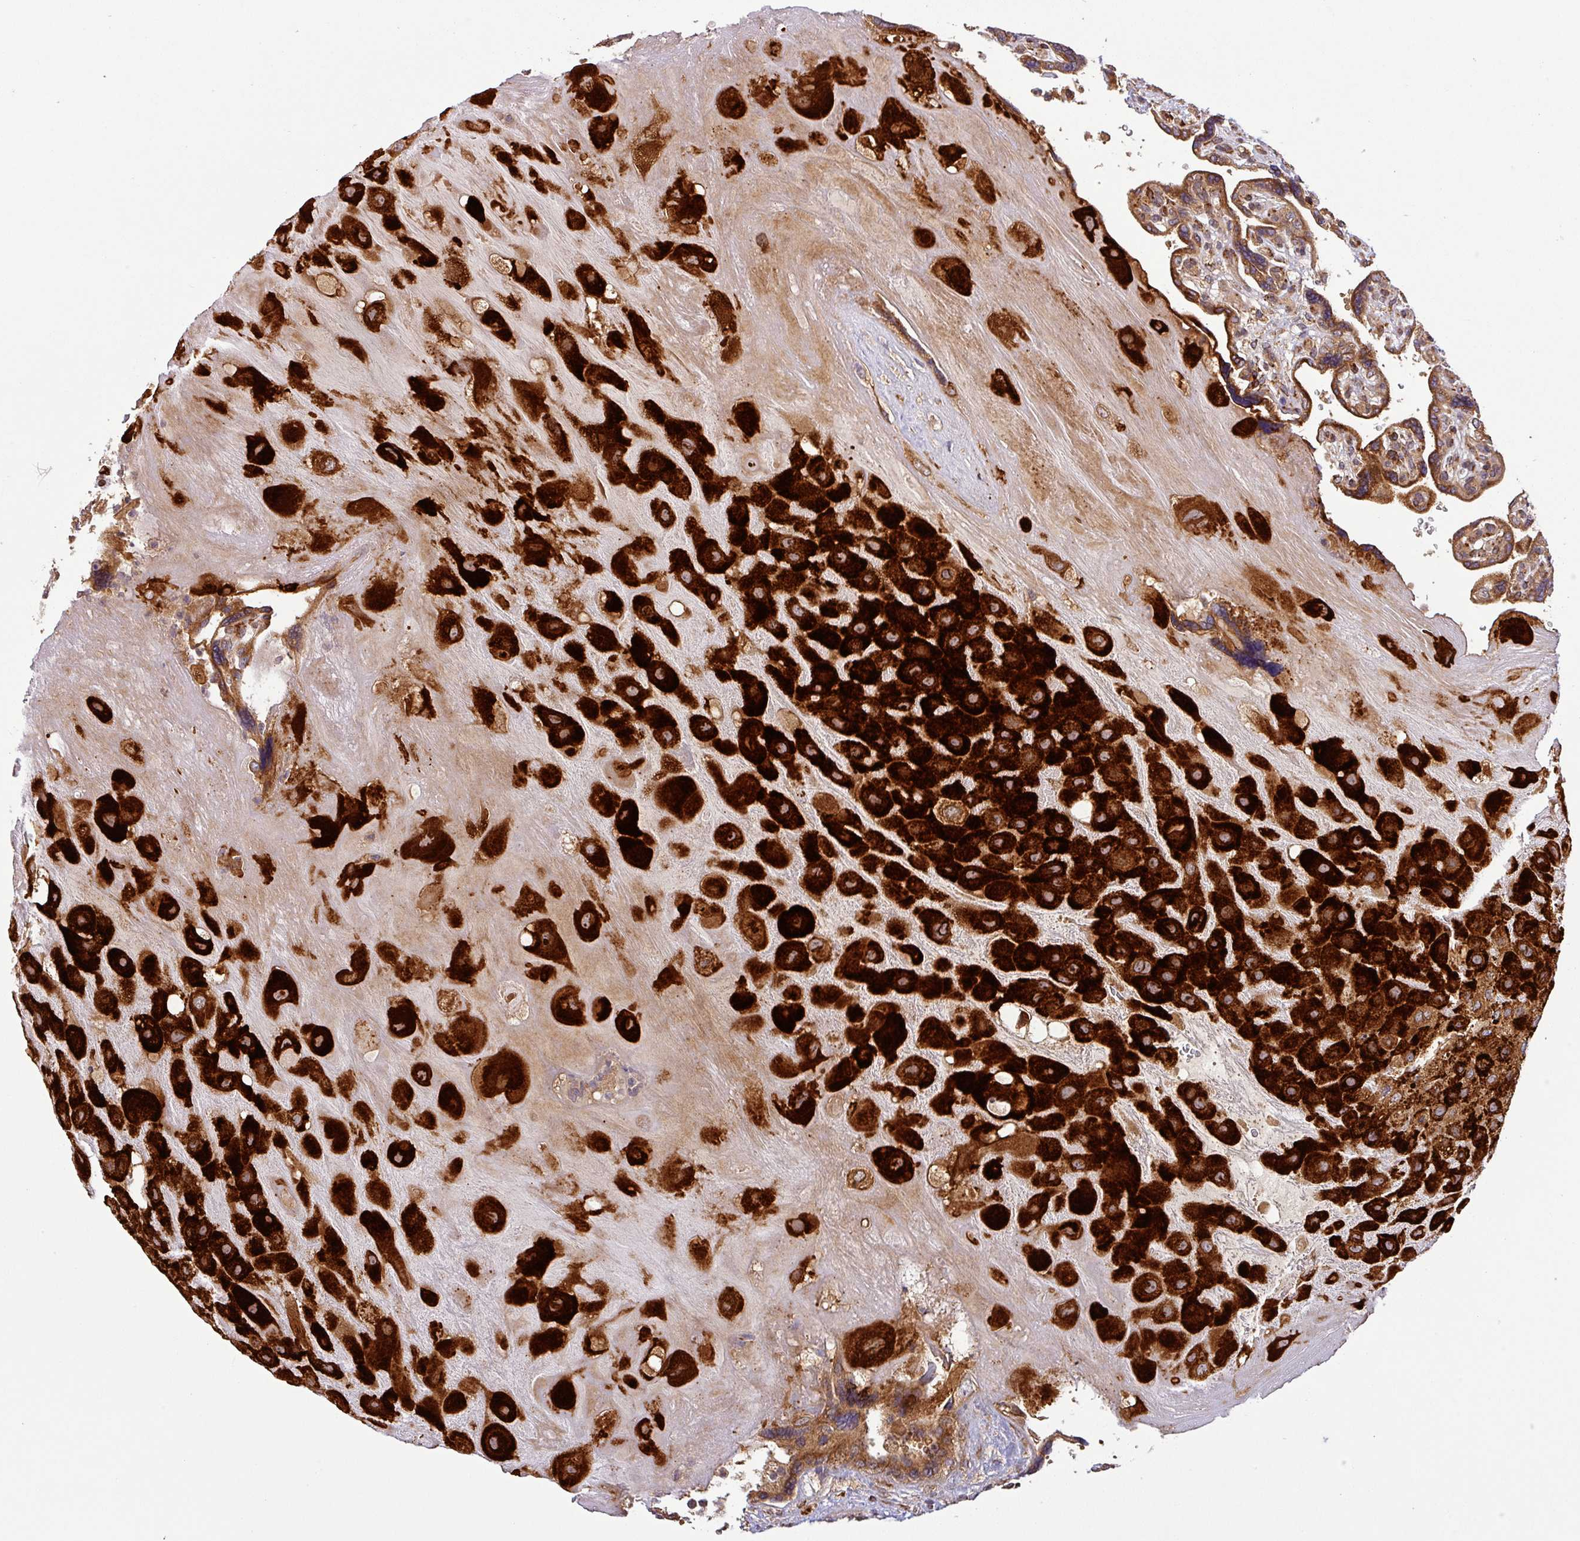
{"staining": {"intensity": "strong", "quantity": ">75%", "location": "cytoplasmic/membranous"}, "tissue": "placenta", "cell_type": "Decidual cells", "image_type": "normal", "snomed": [{"axis": "morphology", "description": "Normal tissue, NOS"}, {"axis": "topography", "description": "Placenta"}], "caption": "The immunohistochemical stain highlights strong cytoplasmic/membranous positivity in decidual cells of benign placenta.", "gene": "ART1", "patient": {"sex": "female", "age": 39}}